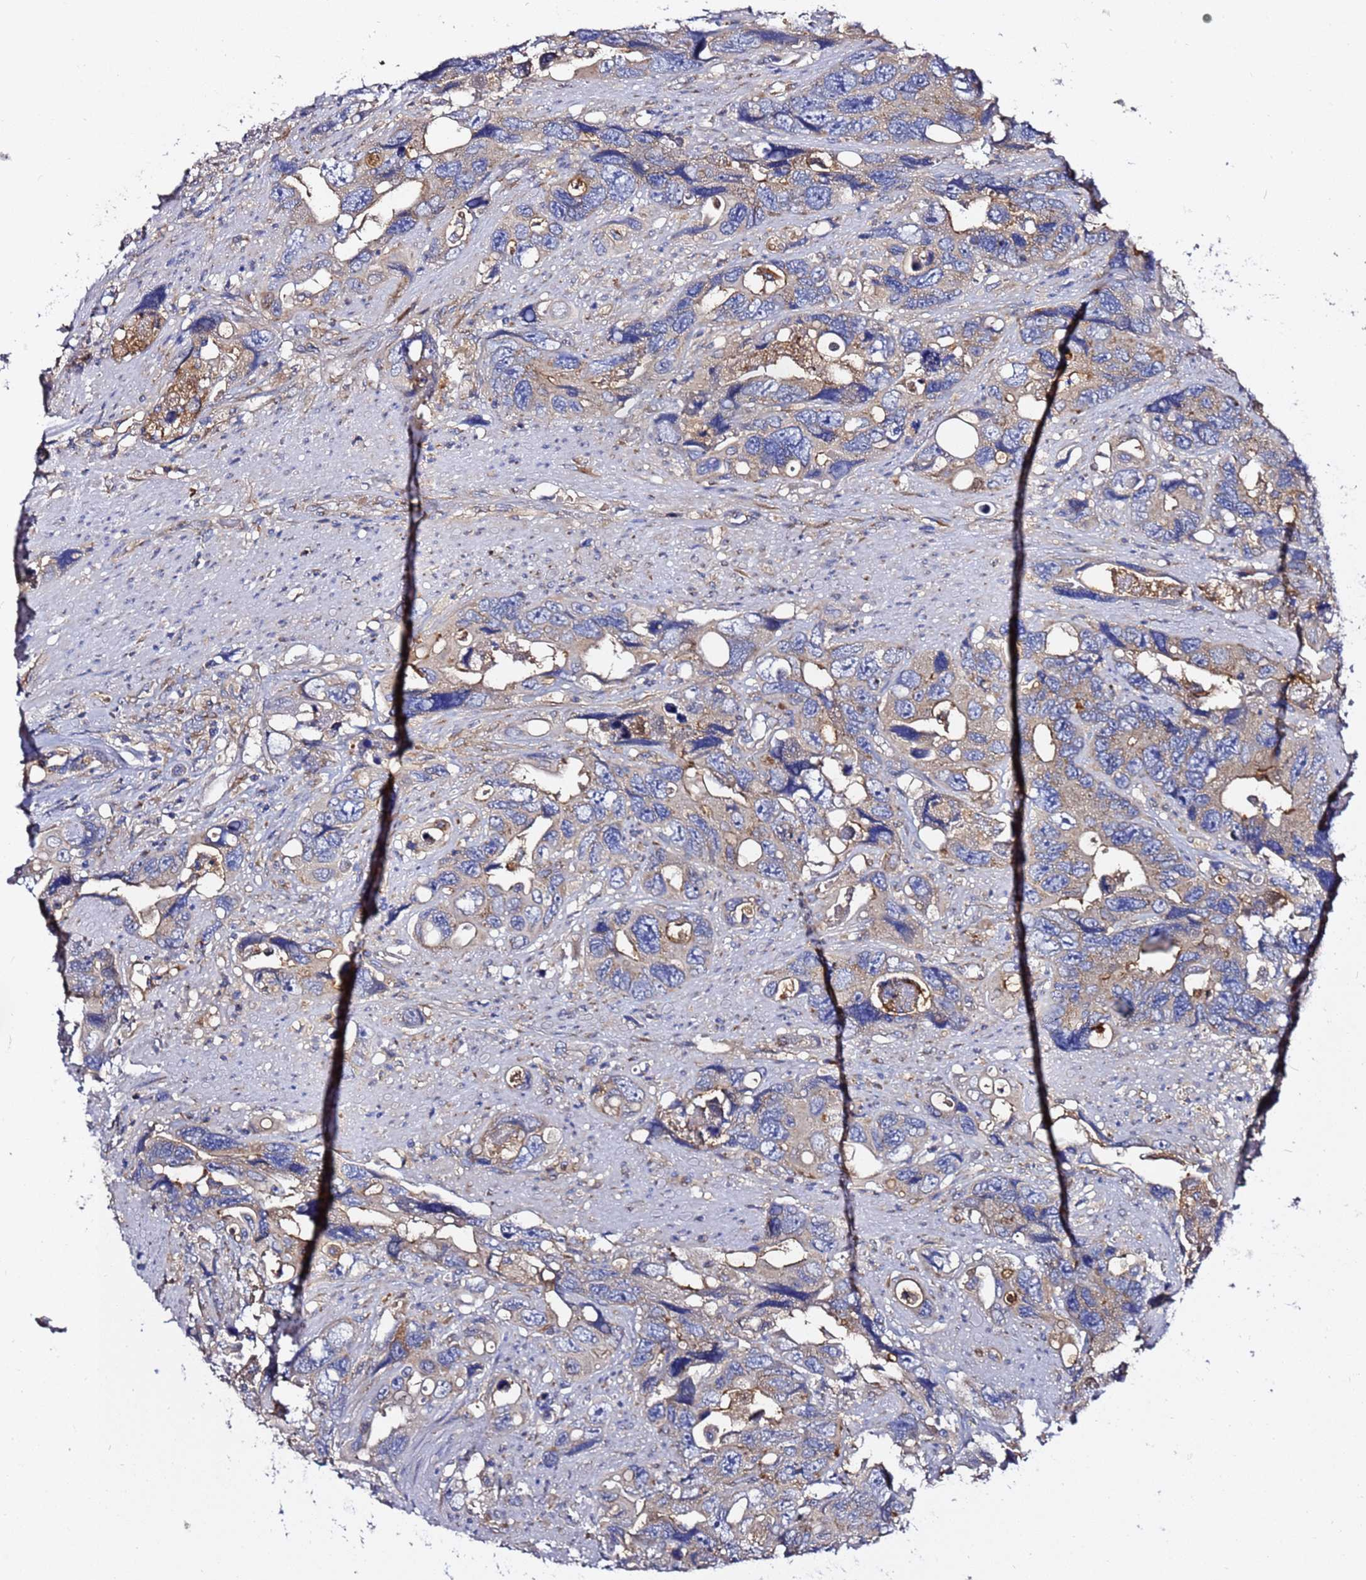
{"staining": {"intensity": "weak", "quantity": "25%-75%", "location": "cytoplasmic/membranous"}, "tissue": "colorectal cancer", "cell_type": "Tumor cells", "image_type": "cancer", "snomed": [{"axis": "morphology", "description": "Adenocarcinoma, NOS"}, {"axis": "topography", "description": "Rectum"}], "caption": "Colorectal cancer stained with immunohistochemistry displays weak cytoplasmic/membranous positivity in about 25%-75% of tumor cells. The staining is performed using DAB (3,3'-diaminobenzidine) brown chromogen to label protein expression. The nuclei are counter-stained blue using hematoxylin.", "gene": "ANAPC1", "patient": {"sex": "male", "age": 57}}